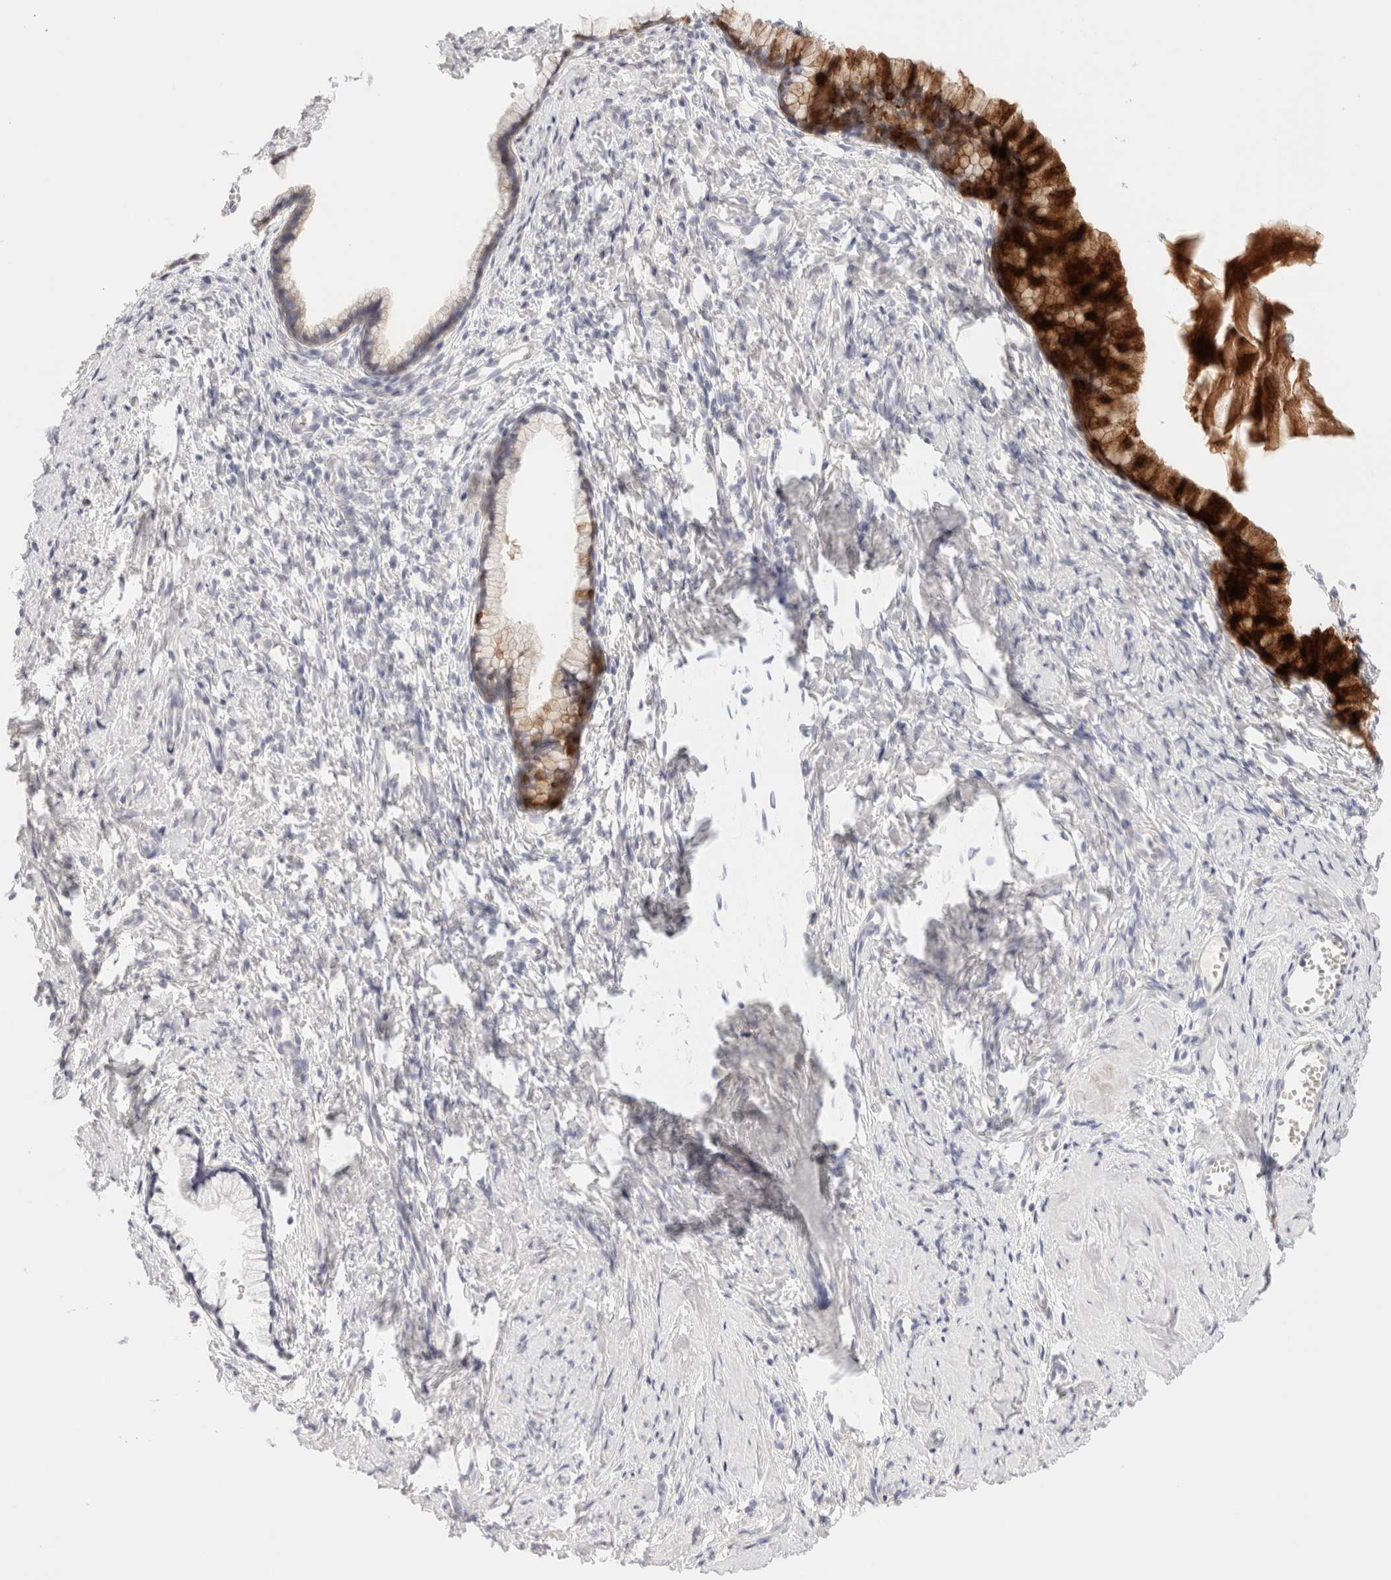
{"staining": {"intensity": "strong", "quantity": "25%-75%", "location": "cytoplasmic/membranous"}, "tissue": "cervix", "cell_type": "Glandular cells", "image_type": "normal", "snomed": [{"axis": "morphology", "description": "Normal tissue, NOS"}, {"axis": "topography", "description": "Cervix"}], "caption": "A brown stain highlights strong cytoplasmic/membranous positivity of a protein in glandular cells of normal cervix. The staining is performed using DAB brown chromogen to label protein expression. The nuclei are counter-stained blue using hematoxylin.", "gene": "SCGB2A2", "patient": {"sex": "female", "age": 75}}